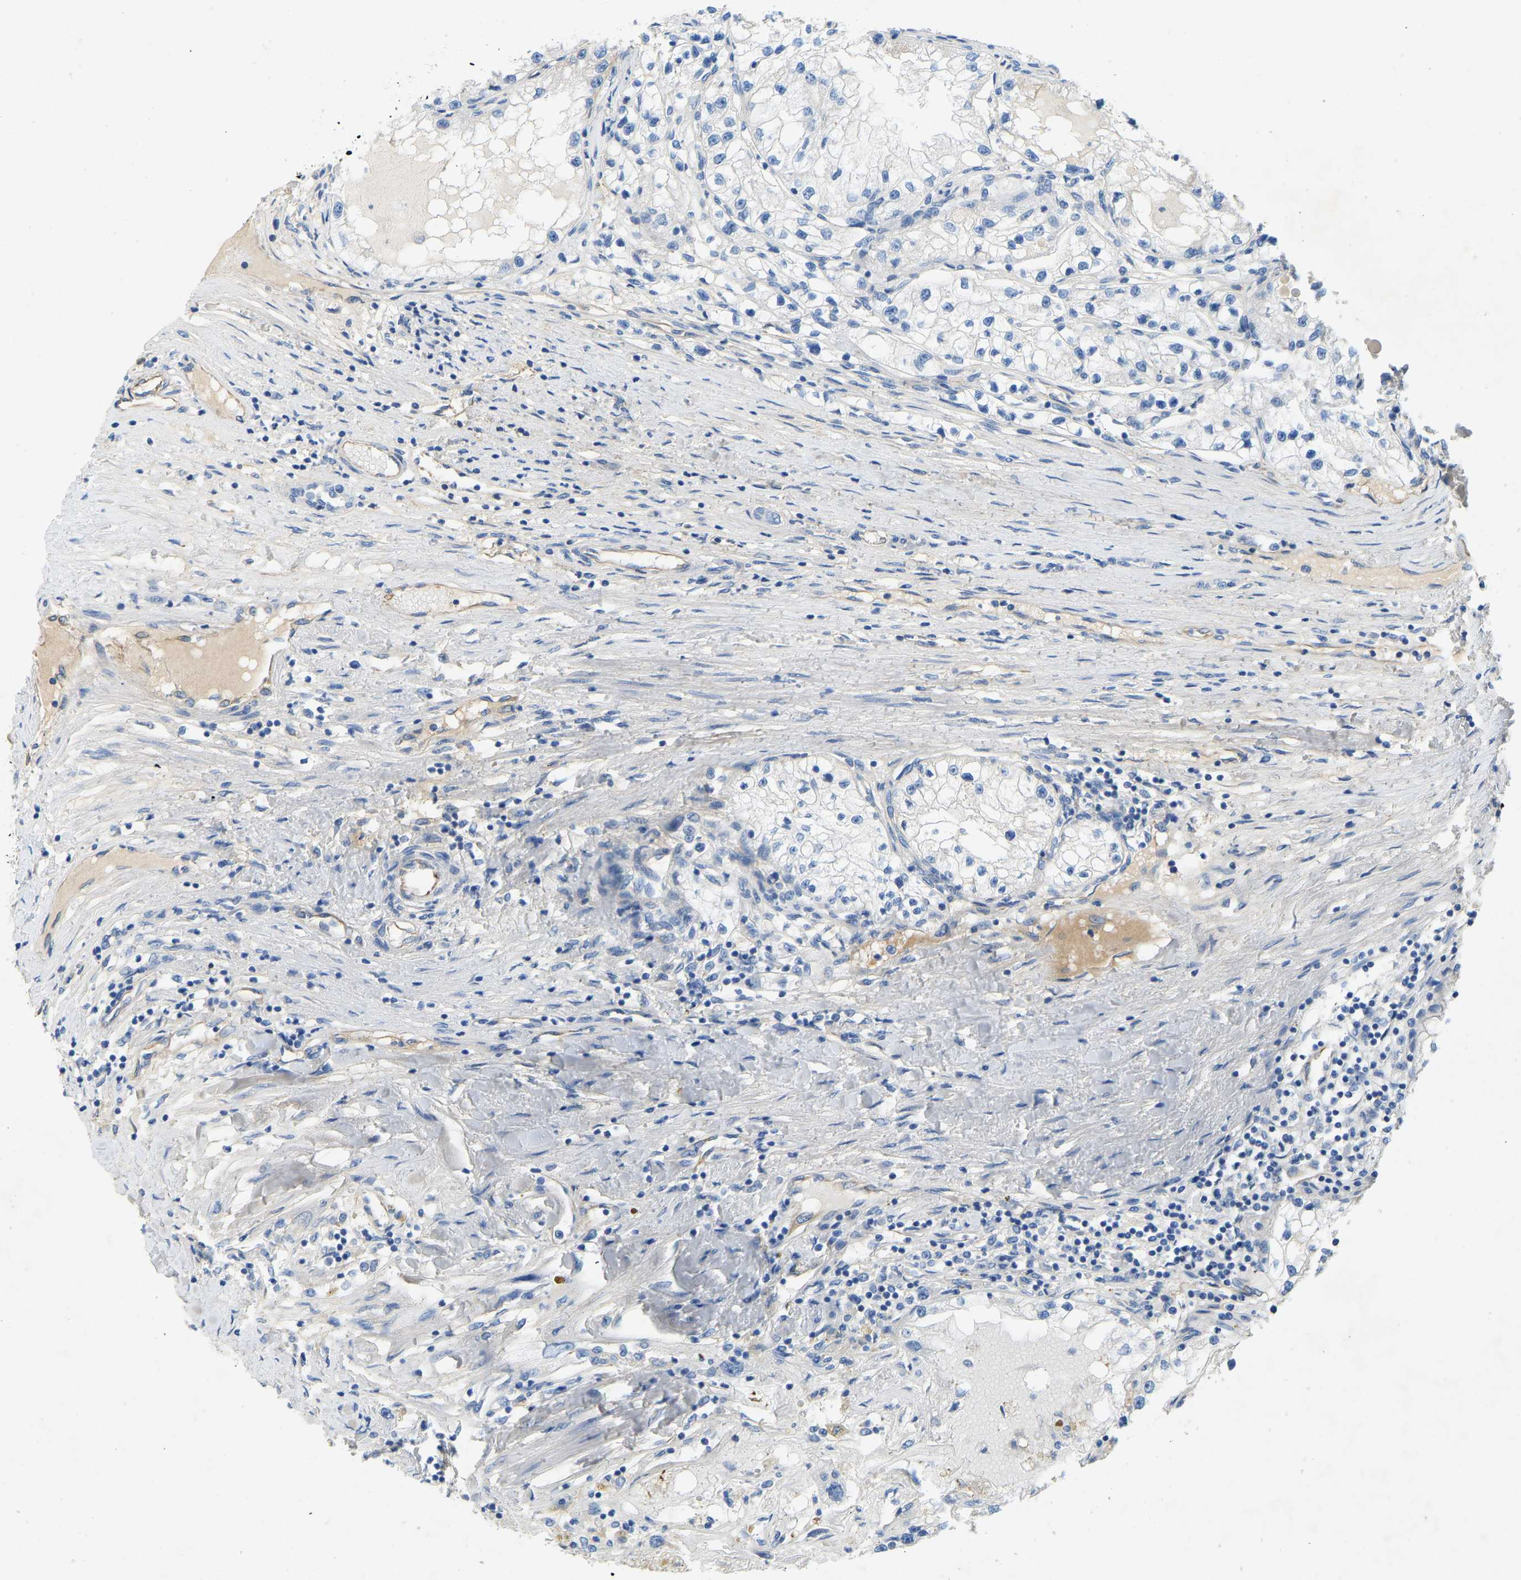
{"staining": {"intensity": "negative", "quantity": "none", "location": "none"}, "tissue": "renal cancer", "cell_type": "Tumor cells", "image_type": "cancer", "snomed": [{"axis": "morphology", "description": "Adenocarcinoma, NOS"}, {"axis": "topography", "description": "Kidney"}], "caption": "Tumor cells show no significant staining in renal cancer (adenocarcinoma).", "gene": "TECTA", "patient": {"sex": "male", "age": 68}}